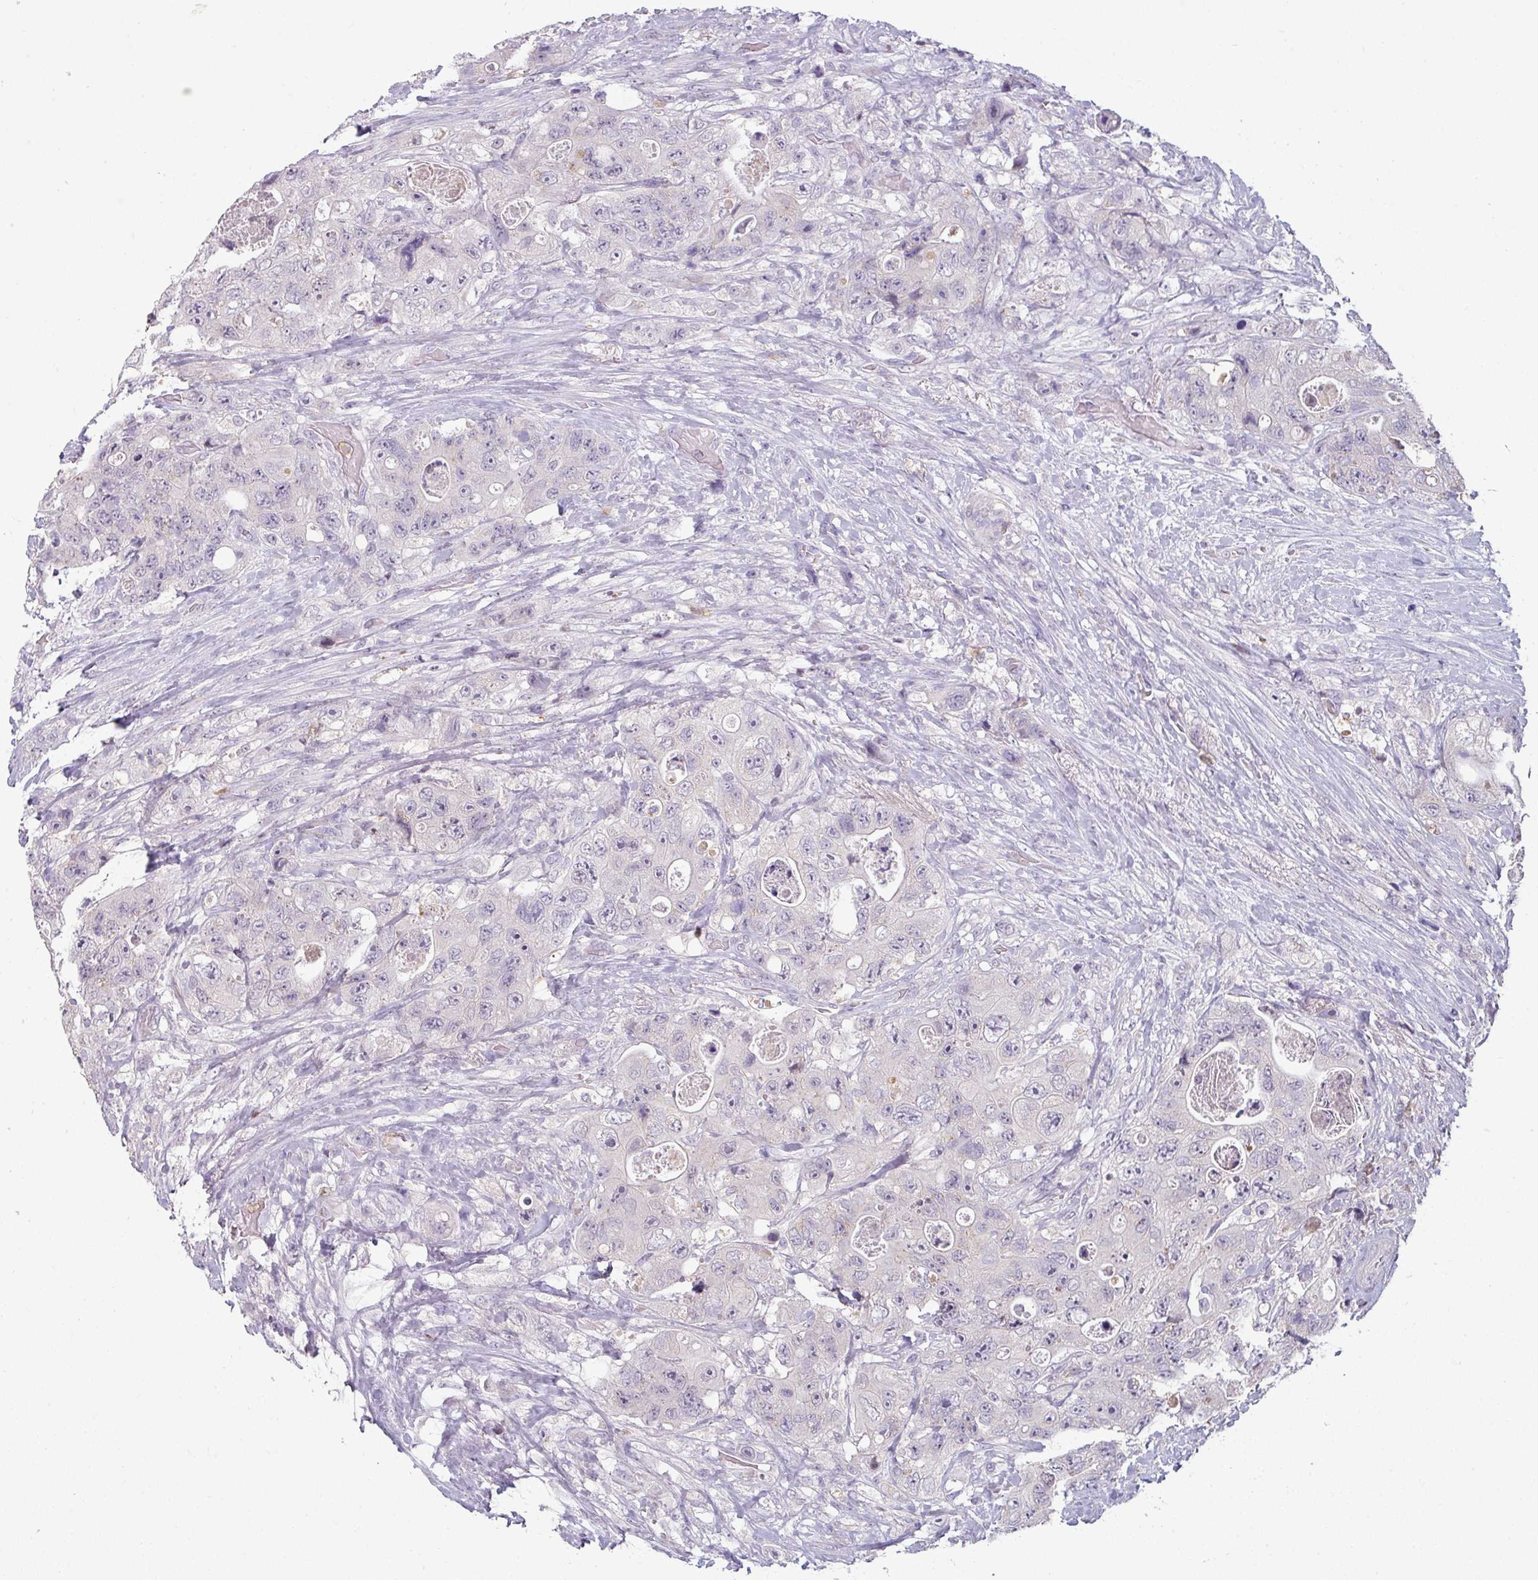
{"staining": {"intensity": "negative", "quantity": "none", "location": "none"}, "tissue": "colorectal cancer", "cell_type": "Tumor cells", "image_type": "cancer", "snomed": [{"axis": "morphology", "description": "Adenocarcinoma, NOS"}, {"axis": "topography", "description": "Colon"}], "caption": "Micrograph shows no significant protein positivity in tumor cells of colorectal cancer (adenocarcinoma).", "gene": "MAGEC3", "patient": {"sex": "female", "age": 46}}